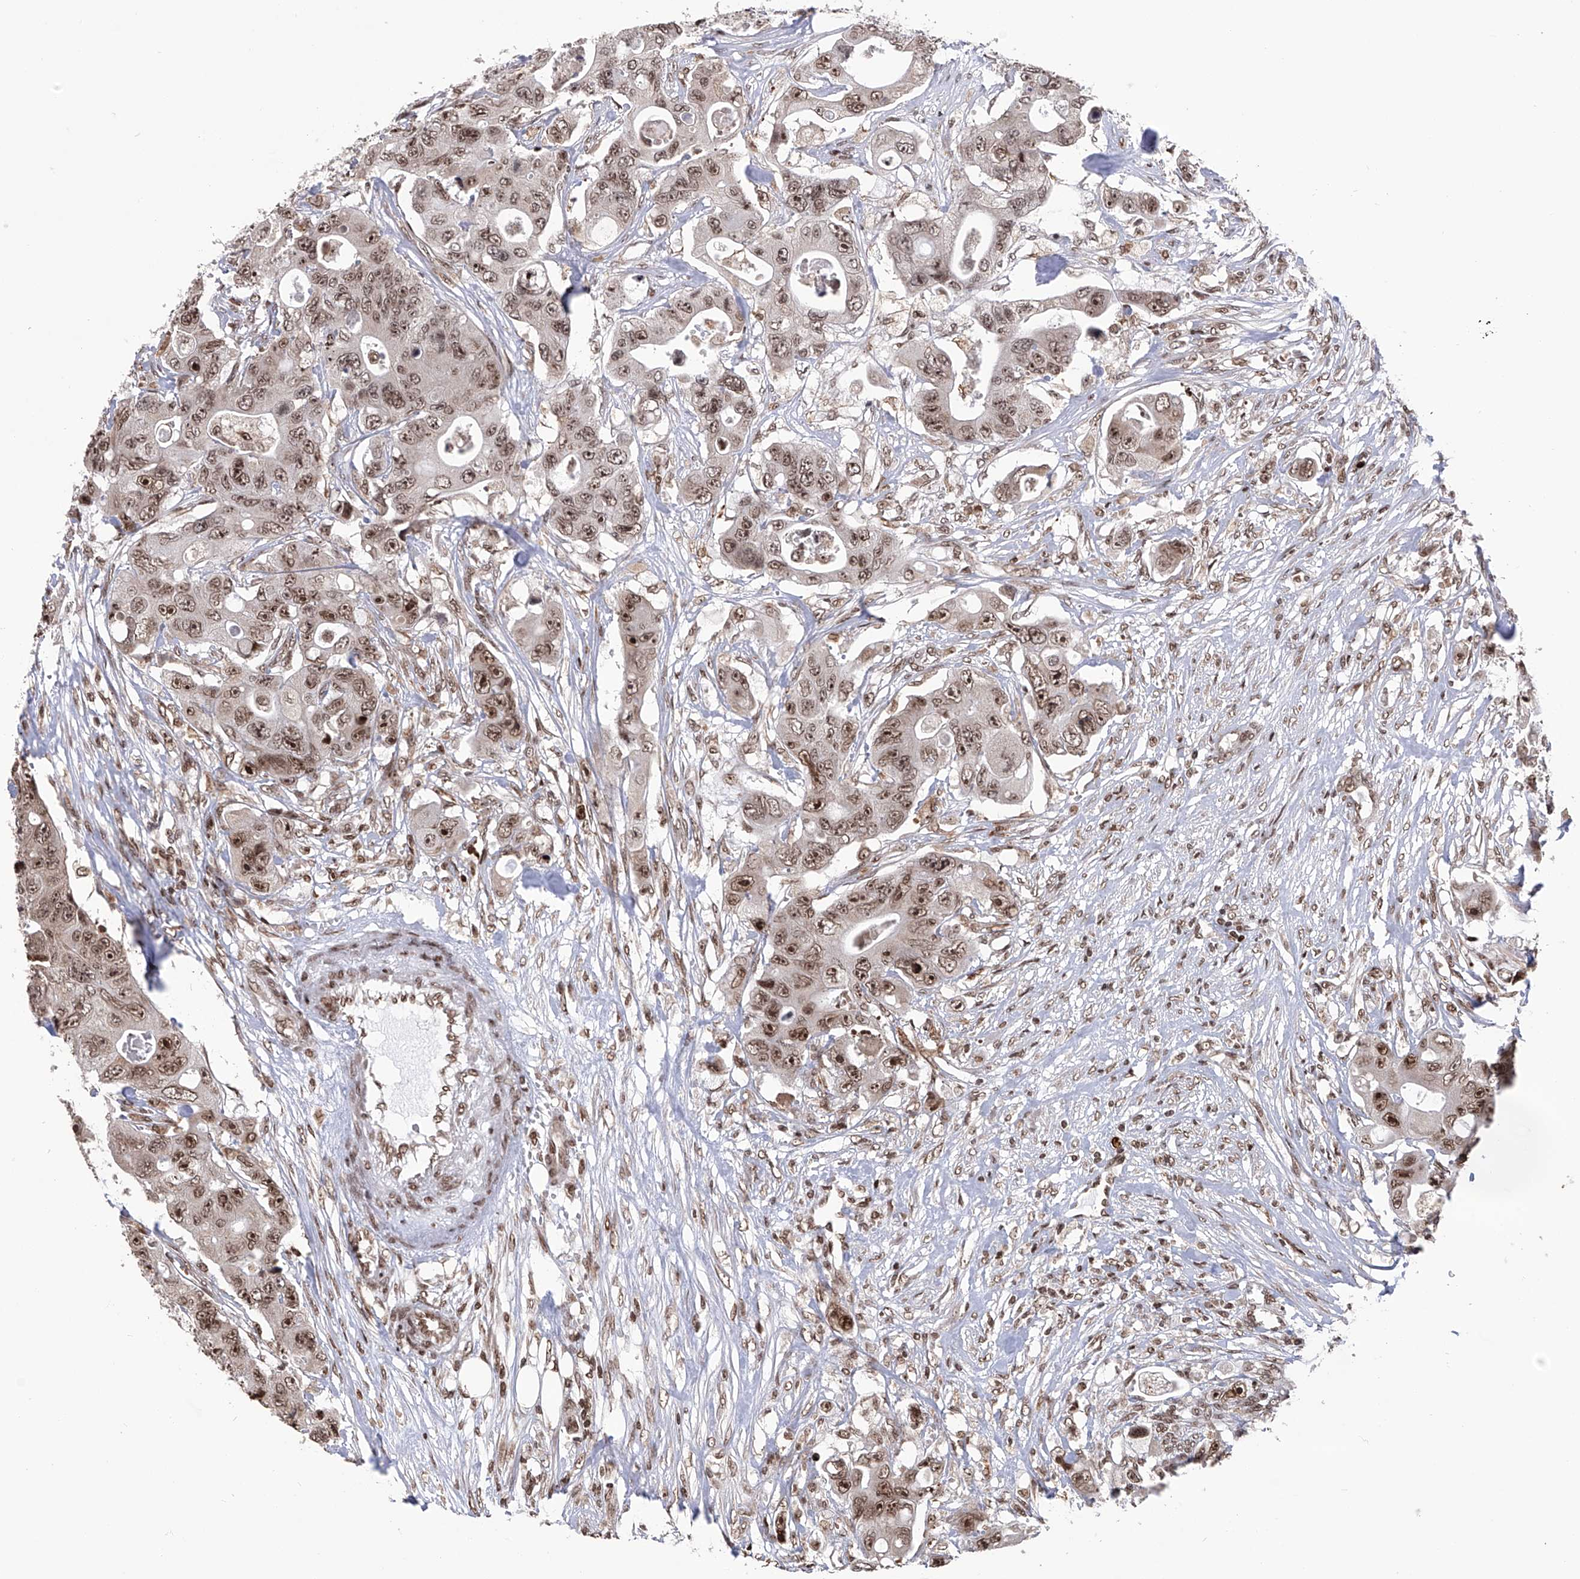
{"staining": {"intensity": "strong", "quantity": ">75%", "location": "nuclear"}, "tissue": "colorectal cancer", "cell_type": "Tumor cells", "image_type": "cancer", "snomed": [{"axis": "morphology", "description": "Adenocarcinoma, NOS"}, {"axis": "topography", "description": "Colon"}], "caption": "A histopathology image of human colorectal adenocarcinoma stained for a protein shows strong nuclear brown staining in tumor cells.", "gene": "PAK1IP1", "patient": {"sex": "female", "age": 46}}